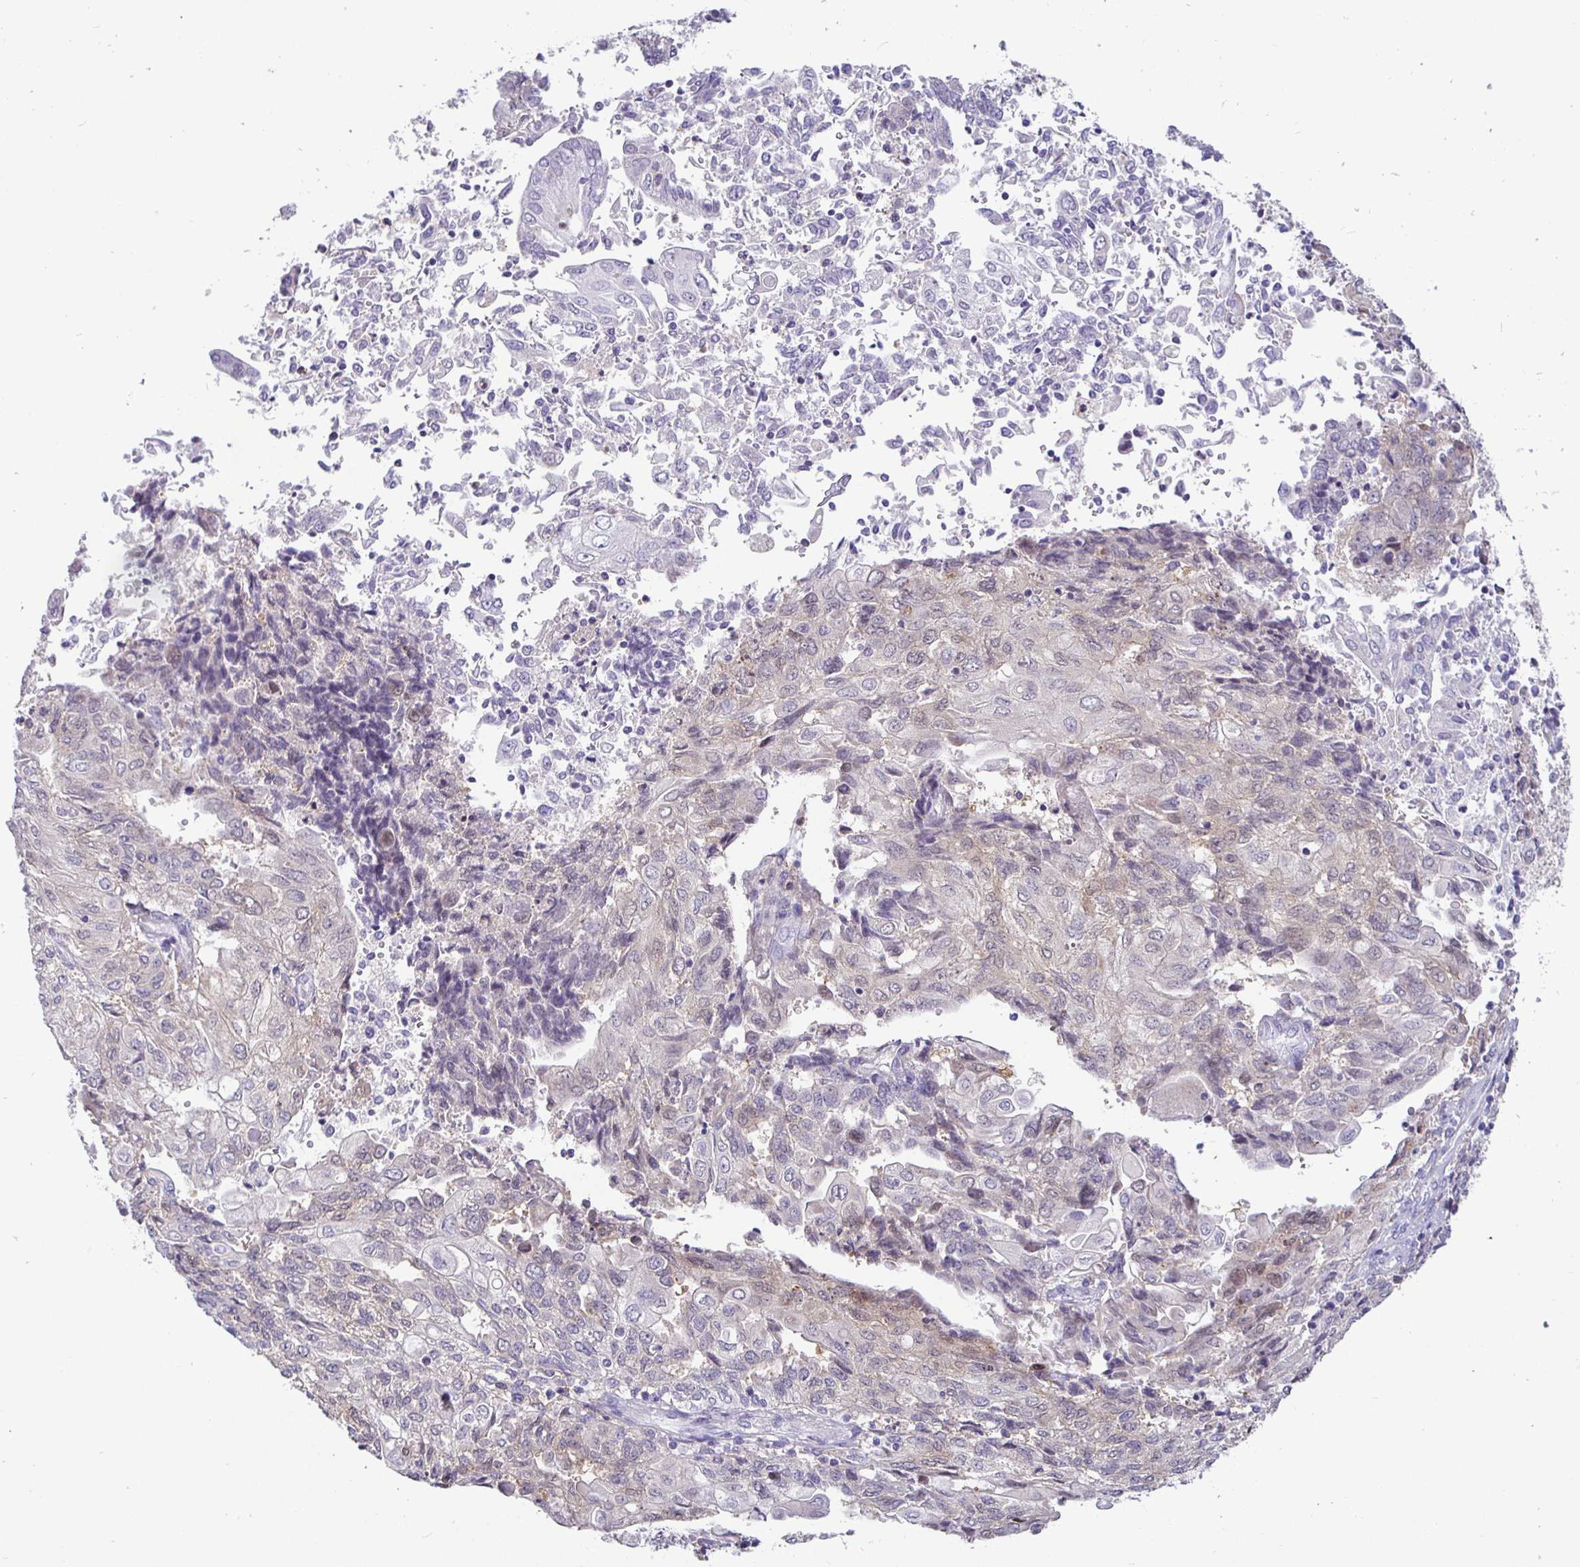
{"staining": {"intensity": "weak", "quantity": "<25%", "location": "cytoplasmic/membranous"}, "tissue": "endometrial cancer", "cell_type": "Tumor cells", "image_type": "cancer", "snomed": [{"axis": "morphology", "description": "Adenocarcinoma, NOS"}, {"axis": "topography", "description": "Endometrium"}], "caption": "This is an immunohistochemistry photomicrograph of human endometrial cancer. There is no expression in tumor cells.", "gene": "SIRPA", "patient": {"sex": "female", "age": 54}}